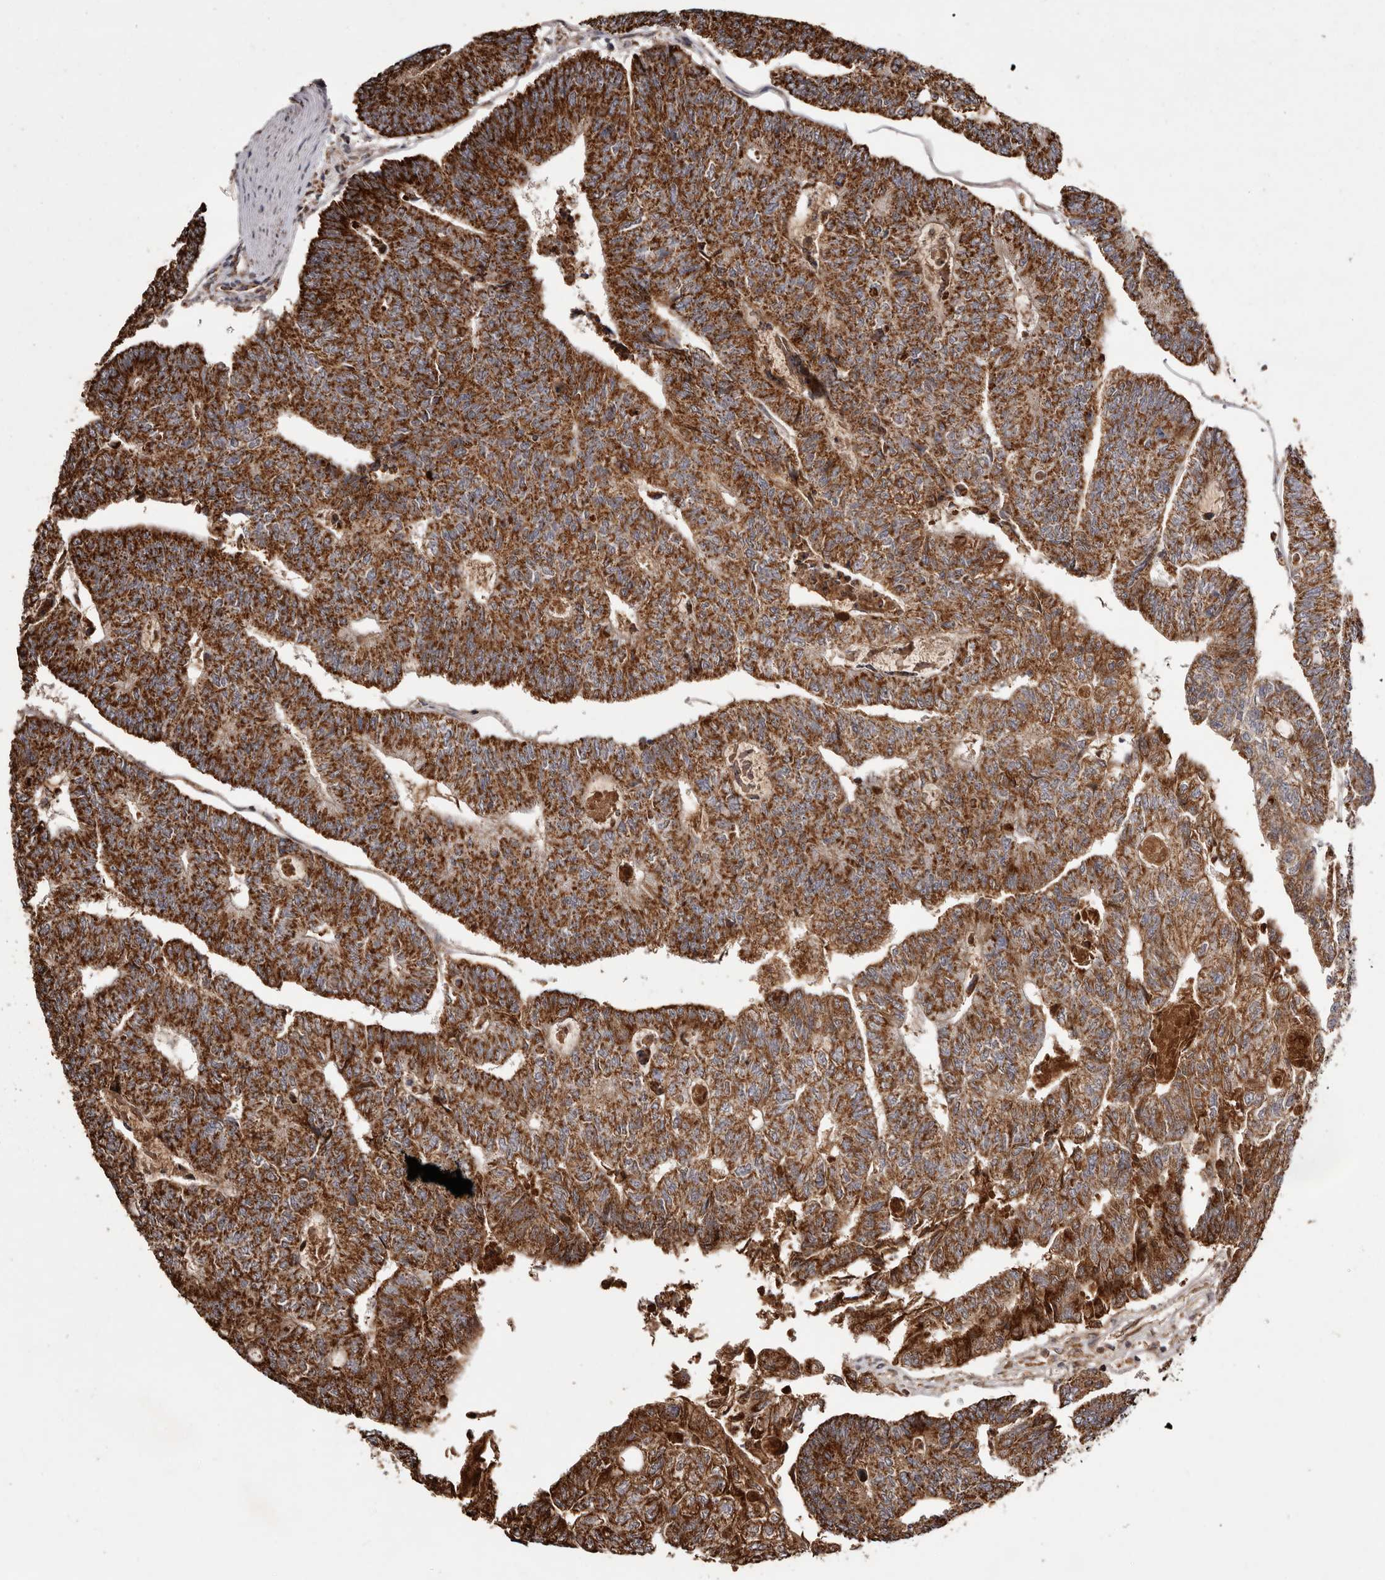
{"staining": {"intensity": "strong", "quantity": ">75%", "location": "cytoplasmic/membranous"}, "tissue": "colorectal cancer", "cell_type": "Tumor cells", "image_type": "cancer", "snomed": [{"axis": "morphology", "description": "Adenocarcinoma, NOS"}, {"axis": "topography", "description": "Colon"}], "caption": "This is an image of immunohistochemistry (IHC) staining of colorectal cancer, which shows strong staining in the cytoplasmic/membranous of tumor cells.", "gene": "CPLANE2", "patient": {"sex": "female", "age": 67}}